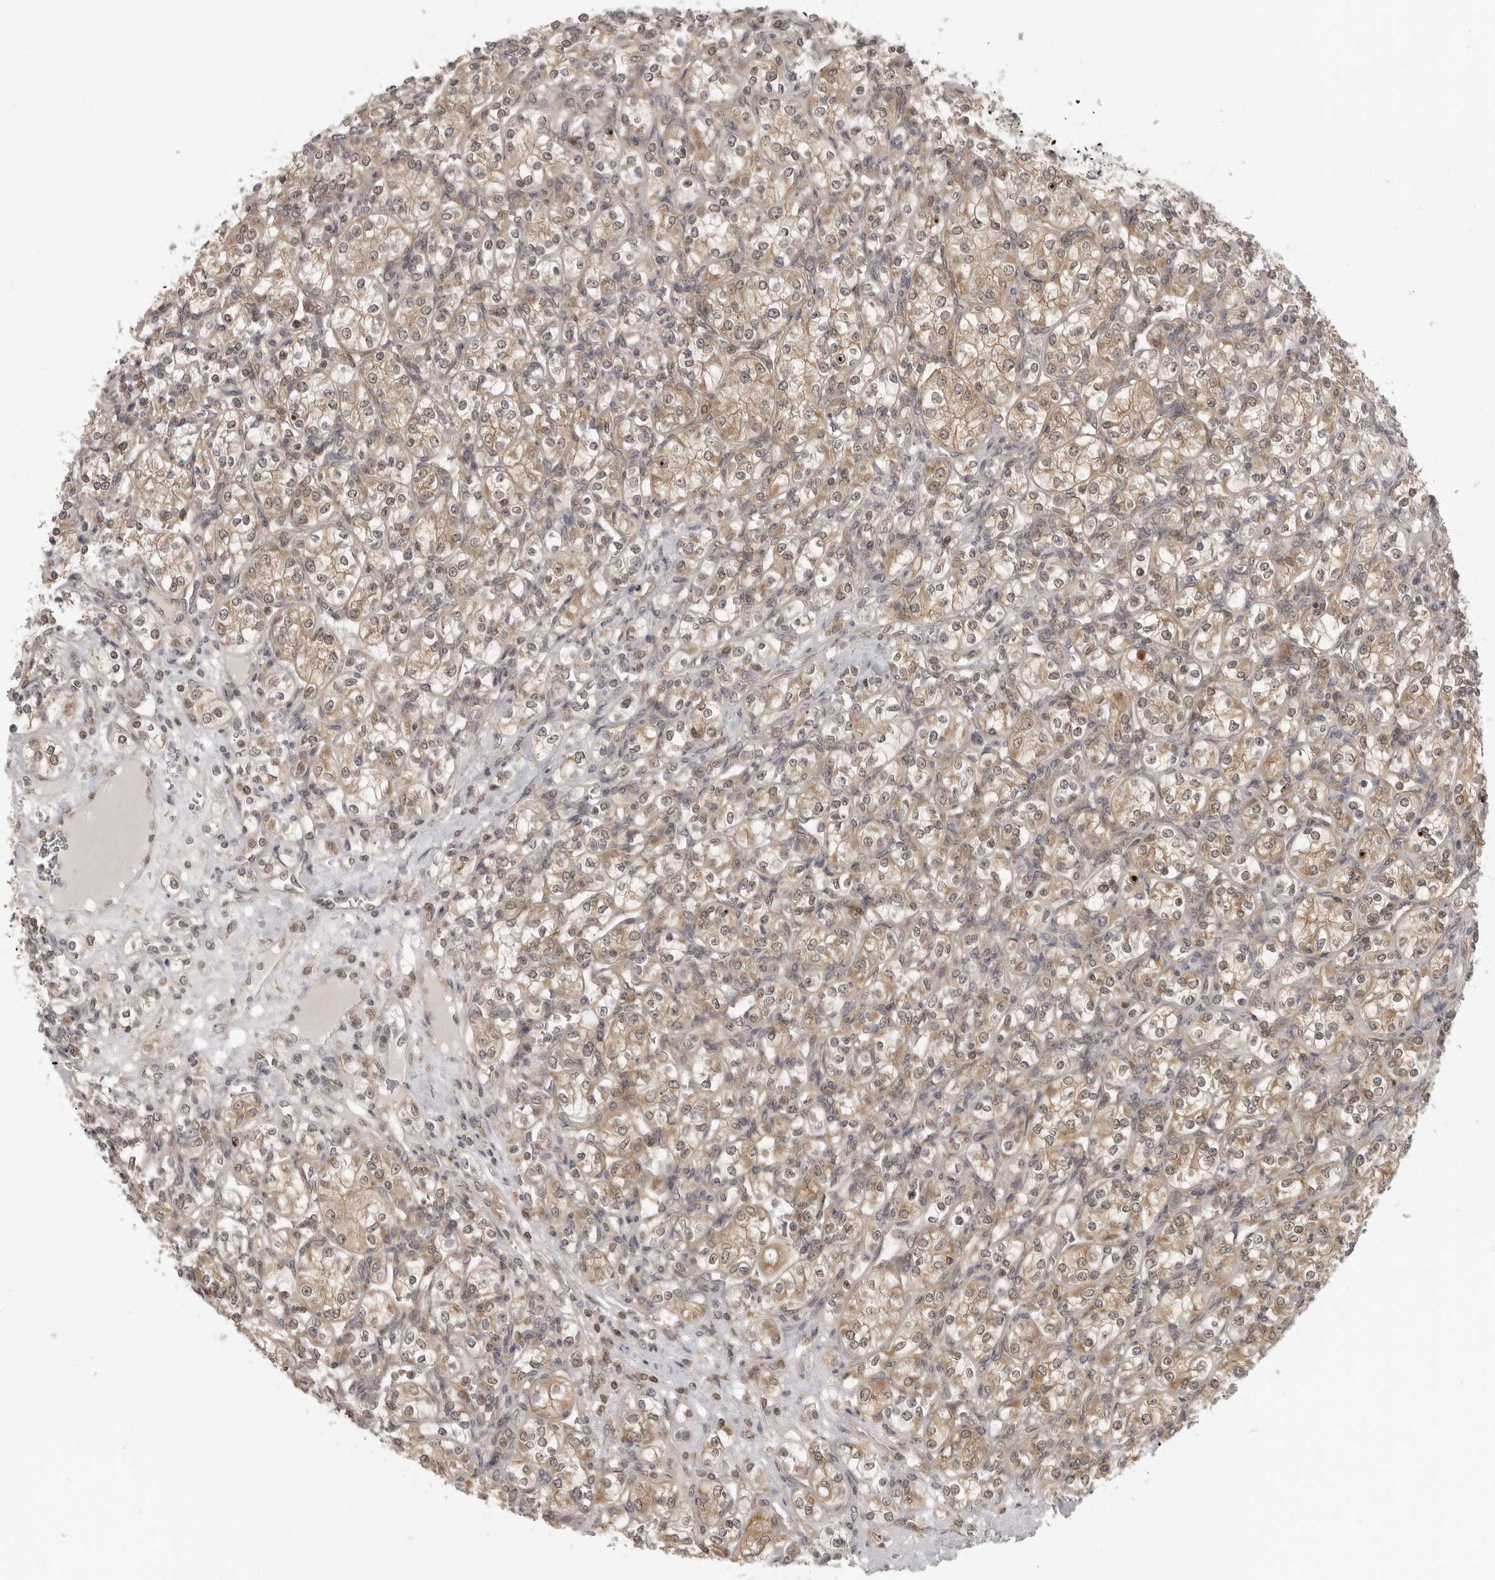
{"staining": {"intensity": "moderate", "quantity": ">75%", "location": "cytoplasmic/membranous"}, "tissue": "renal cancer", "cell_type": "Tumor cells", "image_type": "cancer", "snomed": [{"axis": "morphology", "description": "Adenocarcinoma, NOS"}, {"axis": "topography", "description": "Kidney"}], "caption": "Tumor cells reveal medium levels of moderate cytoplasmic/membranous staining in approximately >75% of cells in renal cancer (adenocarcinoma).", "gene": "PRRC2A", "patient": {"sex": "male", "age": 77}}